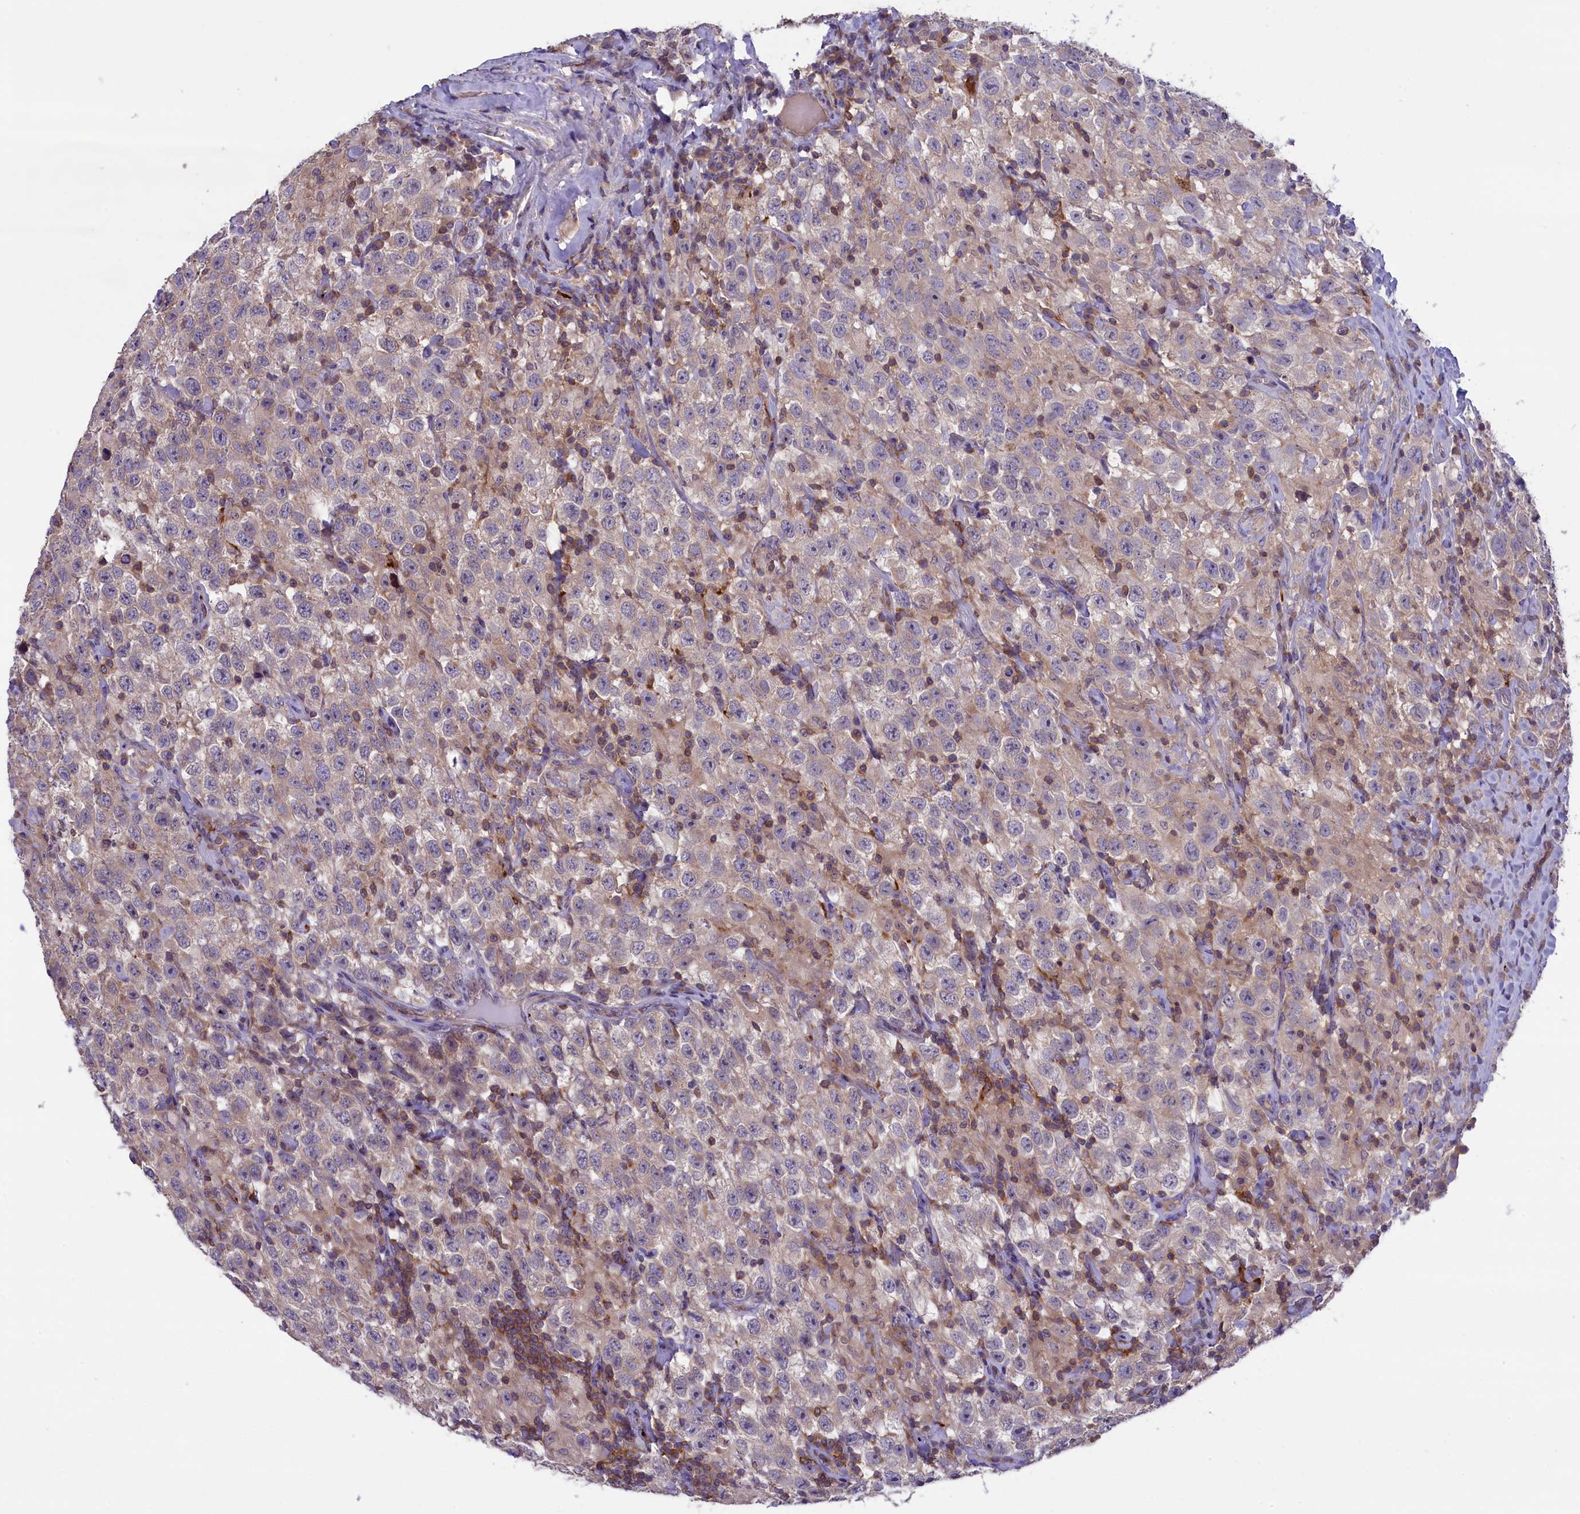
{"staining": {"intensity": "weak", "quantity": ">75%", "location": "cytoplasmic/membranous"}, "tissue": "testis cancer", "cell_type": "Tumor cells", "image_type": "cancer", "snomed": [{"axis": "morphology", "description": "Seminoma, NOS"}, {"axis": "topography", "description": "Testis"}], "caption": "A micrograph of testis cancer stained for a protein shows weak cytoplasmic/membranous brown staining in tumor cells.", "gene": "HEATR3", "patient": {"sex": "male", "age": 41}}